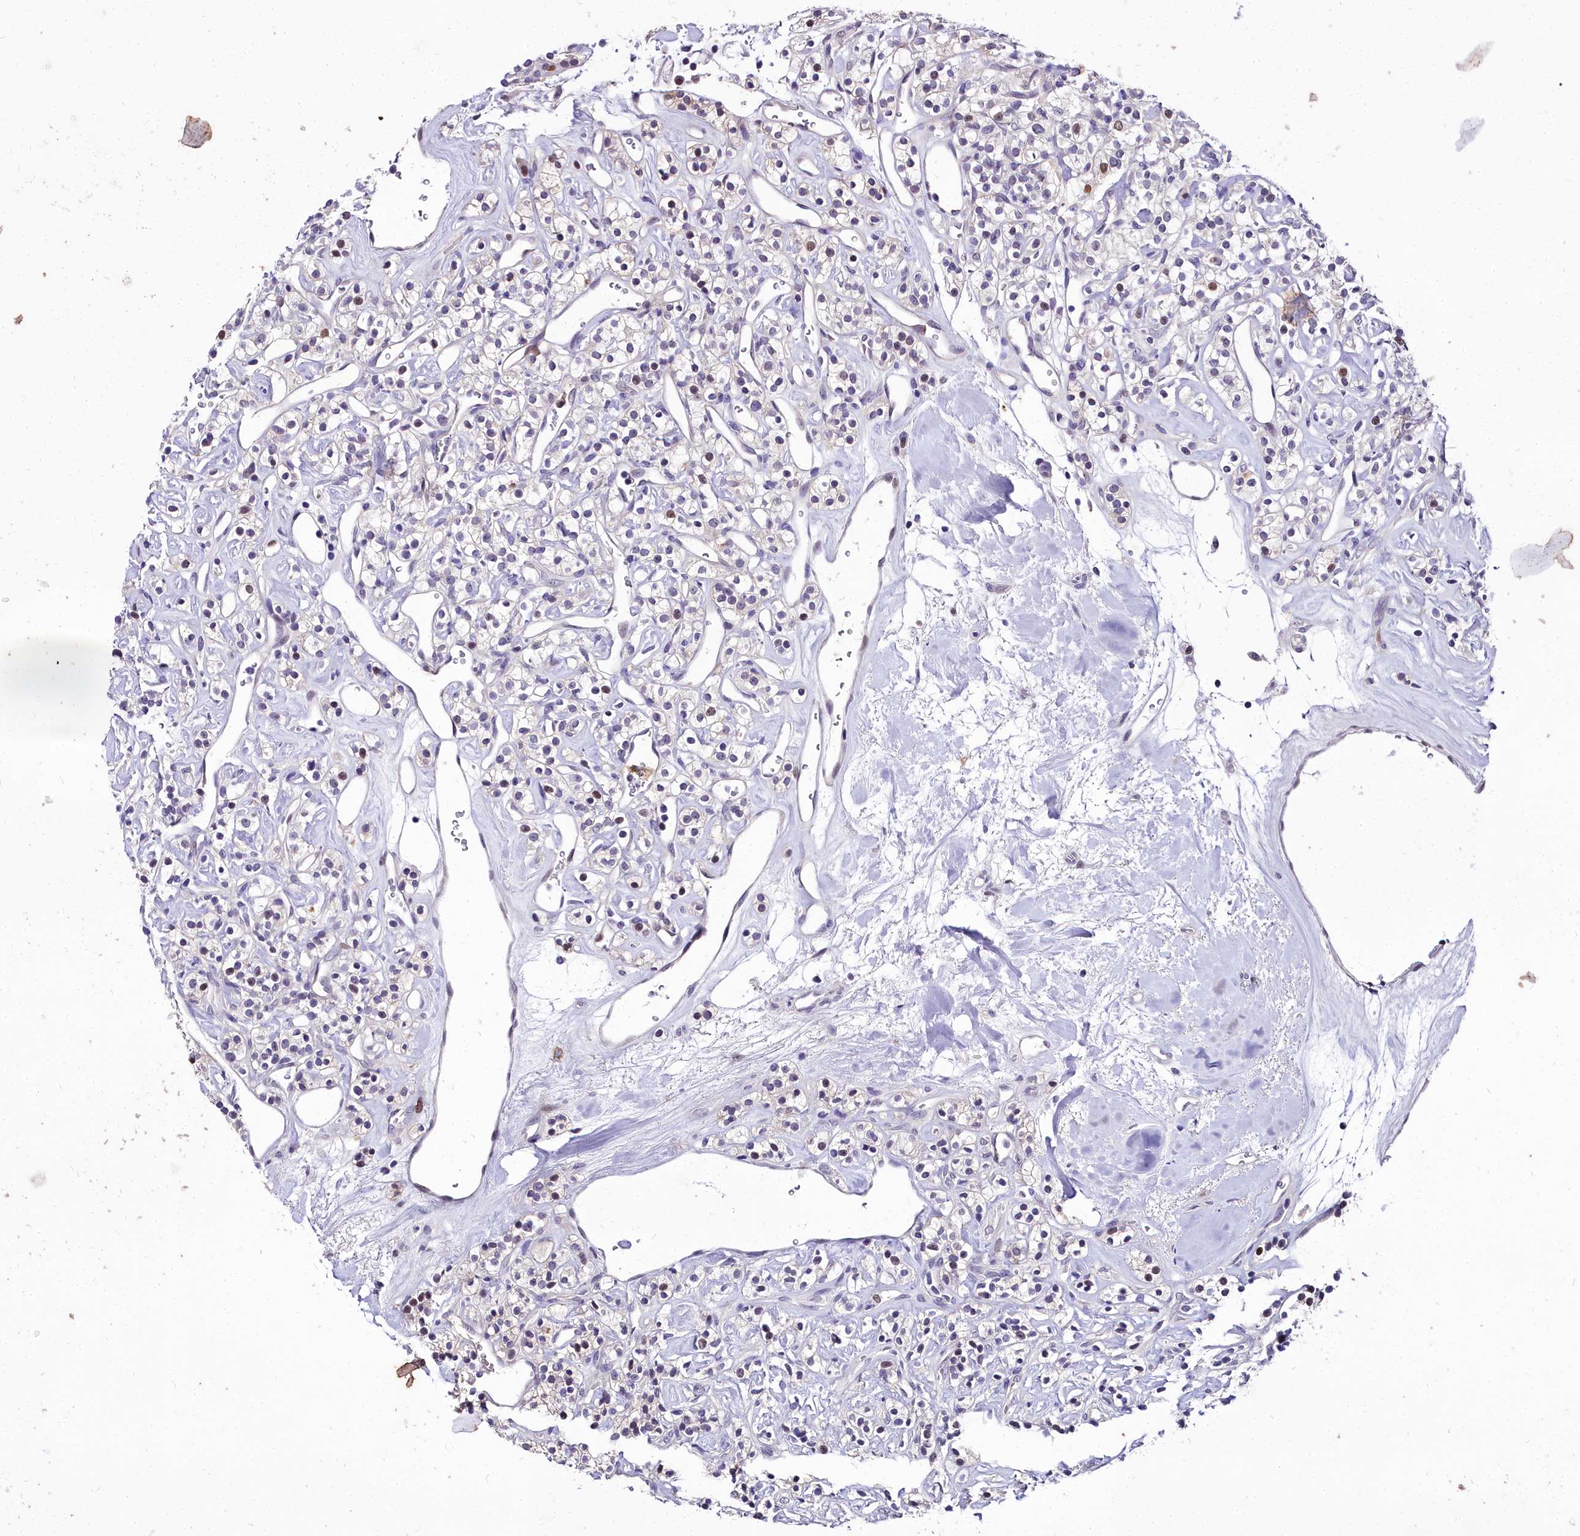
{"staining": {"intensity": "moderate", "quantity": "<25%", "location": "nuclear"}, "tissue": "renal cancer", "cell_type": "Tumor cells", "image_type": "cancer", "snomed": [{"axis": "morphology", "description": "Adenocarcinoma, NOS"}, {"axis": "topography", "description": "Kidney"}], "caption": "Immunohistochemistry photomicrograph of adenocarcinoma (renal) stained for a protein (brown), which shows low levels of moderate nuclear staining in about <25% of tumor cells.", "gene": "TRIML2", "patient": {"sex": "male", "age": 77}}